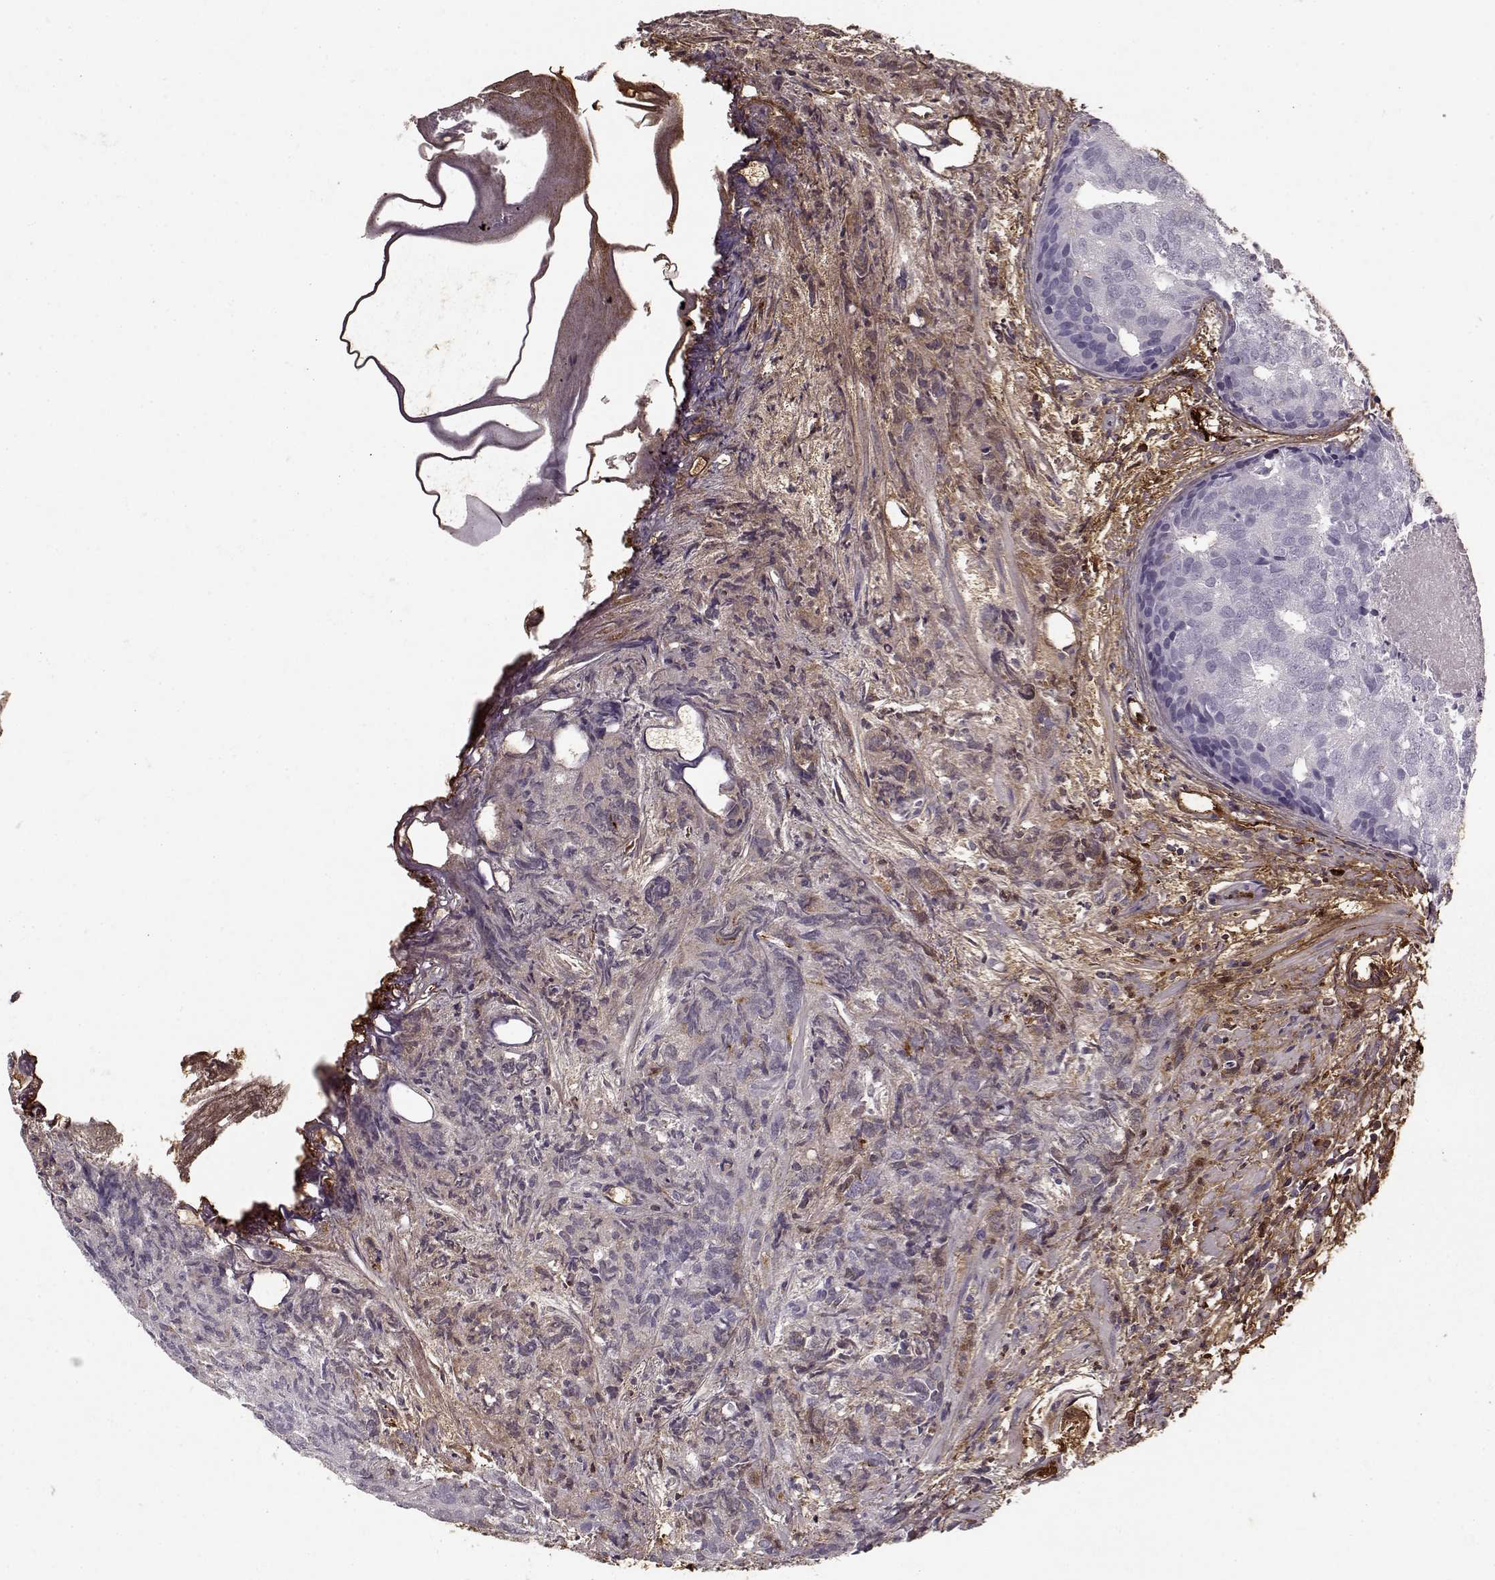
{"staining": {"intensity": "negative", "quantity": "none", "location": "none"}, "tissue": "prostate cancer", "cell_type": "Tumor cells", "image_type": "cancer", "snomed": [{"axis": "morphology", "description": "Adenocarcinoma, High grade"}, {"axis": "topography", "description": "Prostate"}], "caption": "High power microscopy image of an immunohistochemistry (IHC) micrograph of prostate cancer, revealing no significant positivity in tumor cells.", "gene": "LUM", "patient": {"sex": "male", "age": 58}}